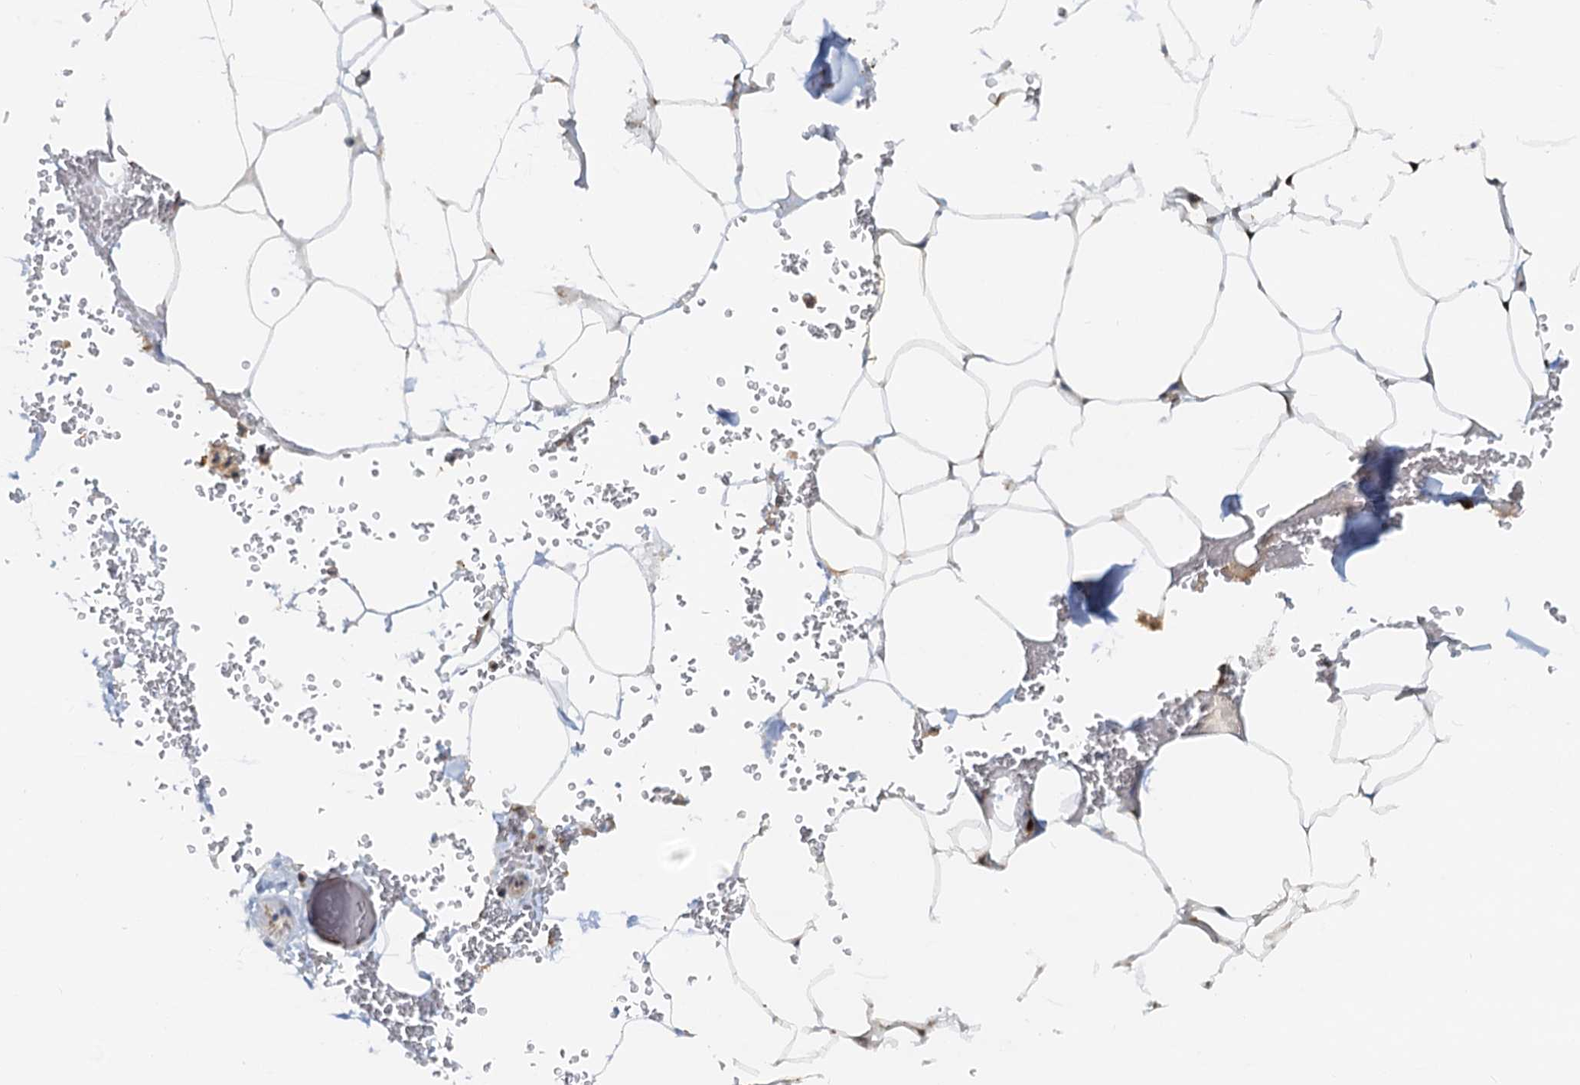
{"staining": {"intensity": "moderate", "quantity": "25%-75%", "location": "cytoplasmic/membranous"}, "tissue": "adipose tissue", "cell_type": "Adipocytes", "image_type": "normal", "snomed": [{"axis": "morphology", "description": "Normal tissue, NOS"}, {"axis": "topography", "description": "Gallbladder"}, {"axis": "topography", "description": "Peripheral nerve tissue"}], "caption": "Immunohistochemistry of normal adipose tissue shows medium levels of moderate cytoplasmic/membranous staining in approximately 25%-75% of adipocytes.", "gene": "SPINDOC", "patient": {"sex": "male", "age": 38}}